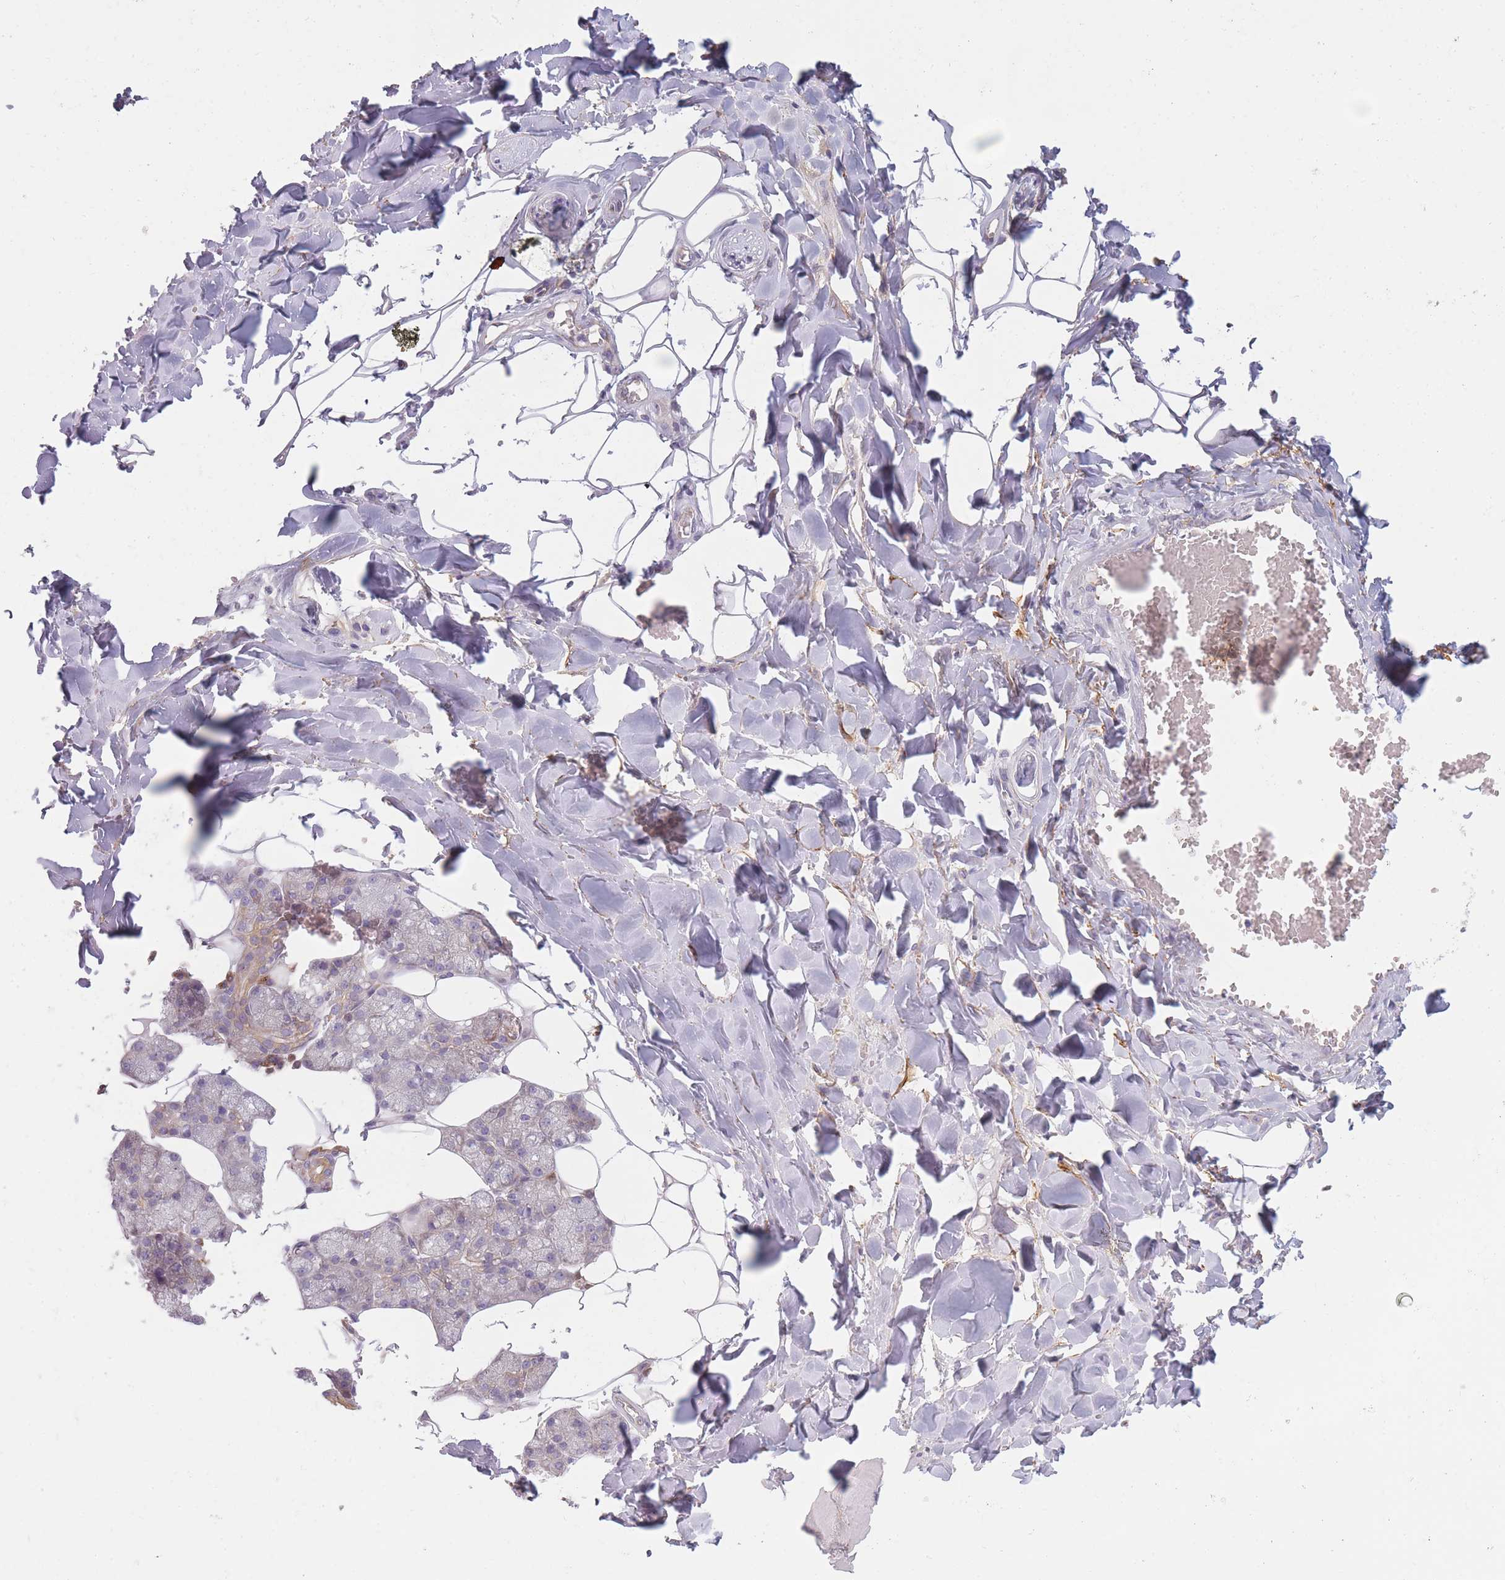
{"staining": {"intensity": "weak", "quantity": "25%-75%", "location": "cytoplasmic/membranous"}, "tissue": "salivary gland", "cell_type": "Glandular cells", "image_type": "normal", "snomed": [{"axis": "morphology", "description": "Normal tissue, NOS"}, {"axis": "topography", "description": "Salivary gland"}], "caption": "Salivary gland stained with immunohistochemistry (IHC) reveals weak cytoplasmic/membranous positivity in approximately 25%-75% of glandular cells. Using DAB (3,3'-diaminobenzidine) (brown) and hematoxylin (blue) stains, captured at high magnification using brightfield microscopy.", "gene": "AP3M1", "patient": {"sex": "male", "age": 62}}